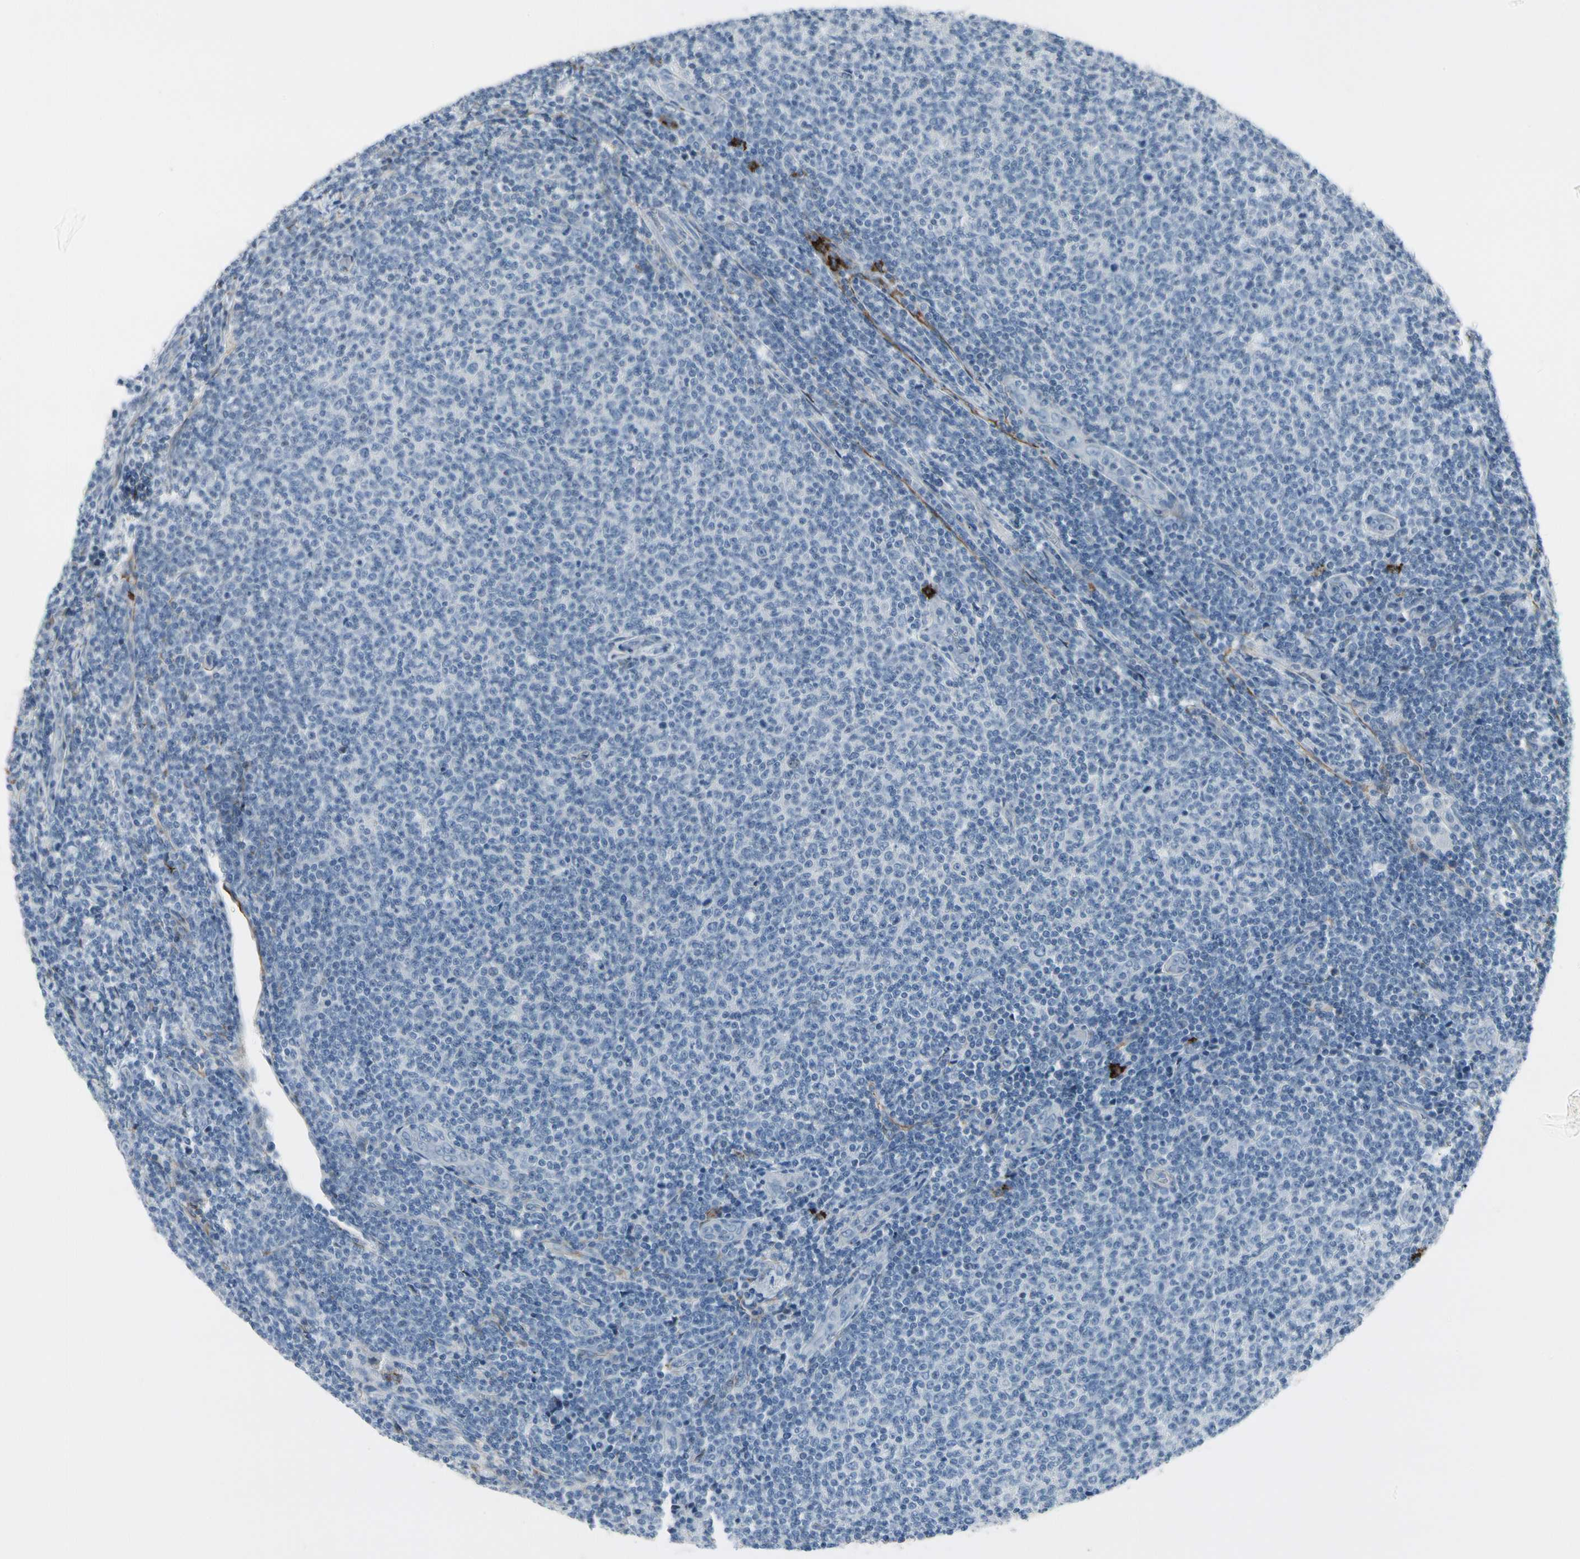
{"staining": {"intensity": "negative", "quantity": "none", "location": "none"}, "tissue": "lymphoma", "cell_type": "Tumor cells", "image_type": "cancer", "snomed": [{"axis": "morphology", "description": "Malignant lymphoma, non-Hodgkin's type, Low grade"}, {"axis": "topography", "description": "Lymph node"}], "caption": "A histopathology image of human lymphoma is negative for staining in tumor cells.", "gene": "PIGR", "patient": {"sex": "male", "age": 66}}